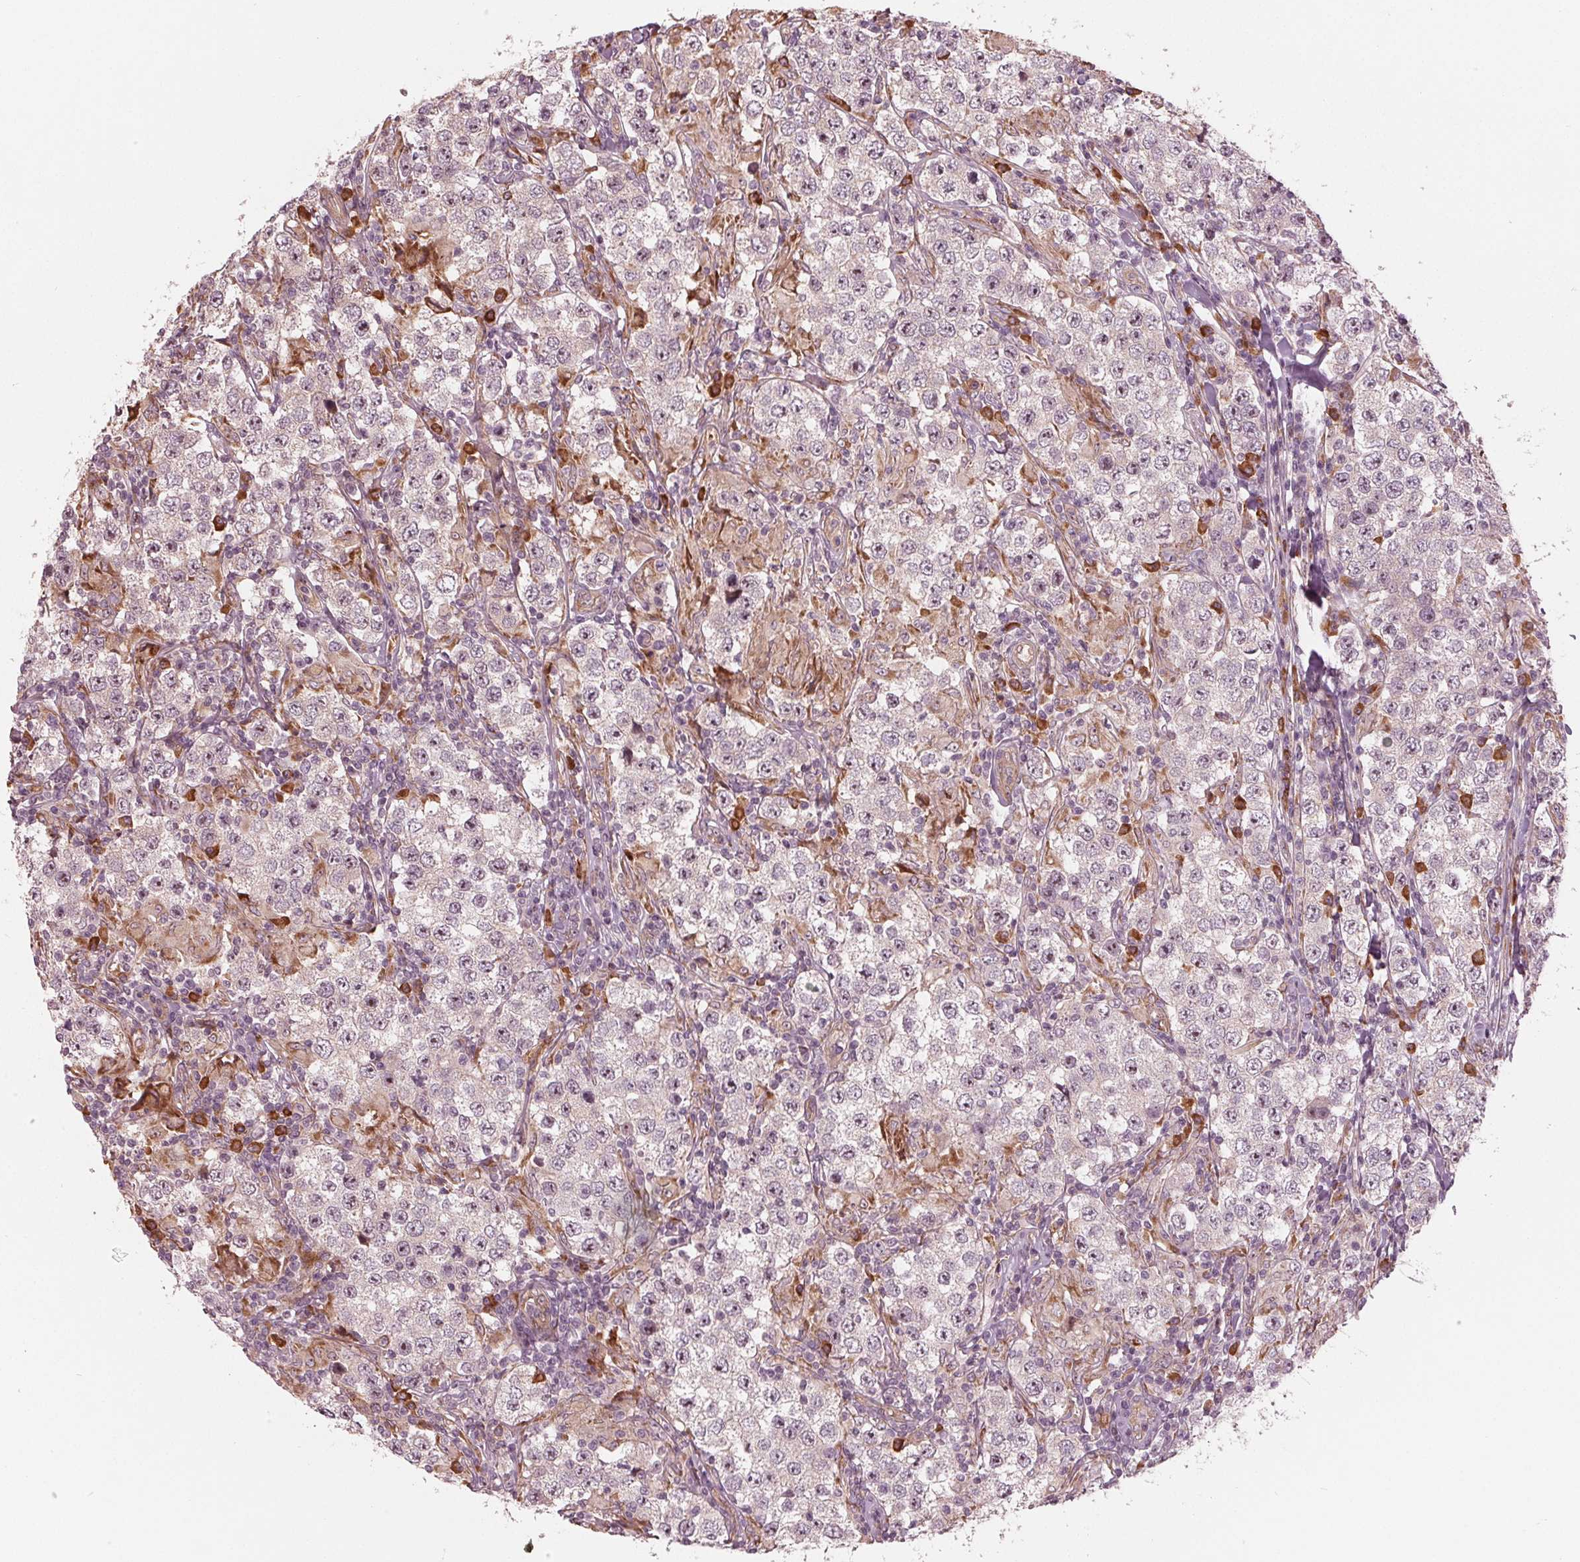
{"staining": {"intensity": "moderate", "quantity": "<25%", "location": "nuclear"}, "tissue": "testis cancer", "cell_type": "Tumor cells", "image_type": "cancer", "snomed": [{"axis": "morphology", "description": "Seminoma, NOS"}, {"axis": "morphology", "description": "Carcinoma, Embryonal, NOS"}, {"axis": "topography", "description": "Testis"}], "caption": "A photomicrograph showing moderate nuclear expression in about <25% of tumor cells in testis cancer, as visualized by brown immunohistochemical staining.", "gene": "CMIP", "patient": {"sex": "male", "age": 41}}